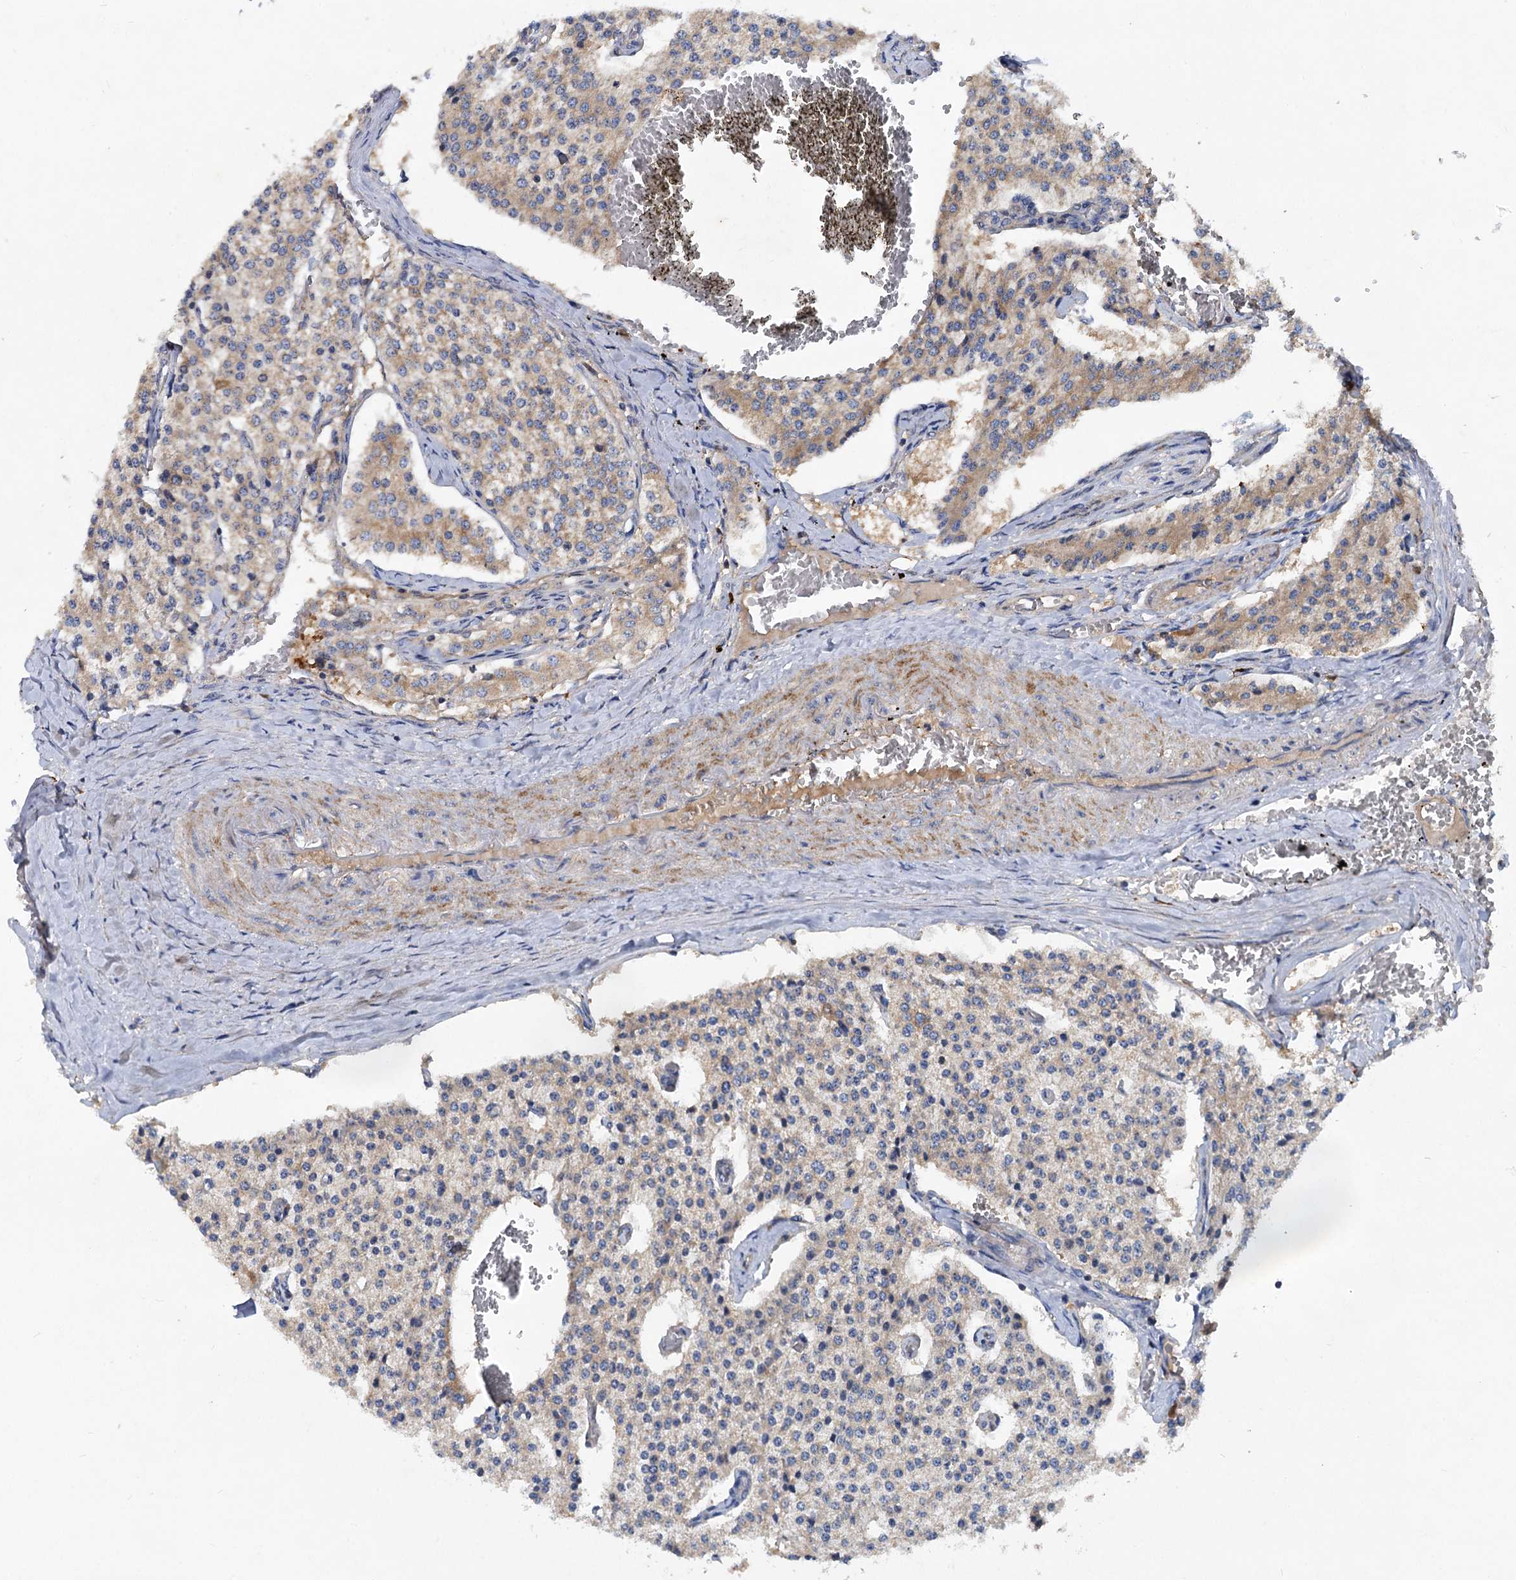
{"staining": {"intensity": "weak", "quantity": "25%-75%", "location": "cytoplasmic/membranous"}, "tissue": "carcinoid", "cell_type": "Tumor cells", "image_type": "cancer", "snomed": [{"axis": "morphology", "description": "Carcinoid, malignant, NOS"}, {"axis": "topography", "description": "Colon"}], "caption": "Protein staining reveals weak cytoplasmic/membranous positivity in about 25%-75% of tumor cells in carcinoid.", "gene": "ALKBH7", "patient": {"sex": "female", "age": 52}}